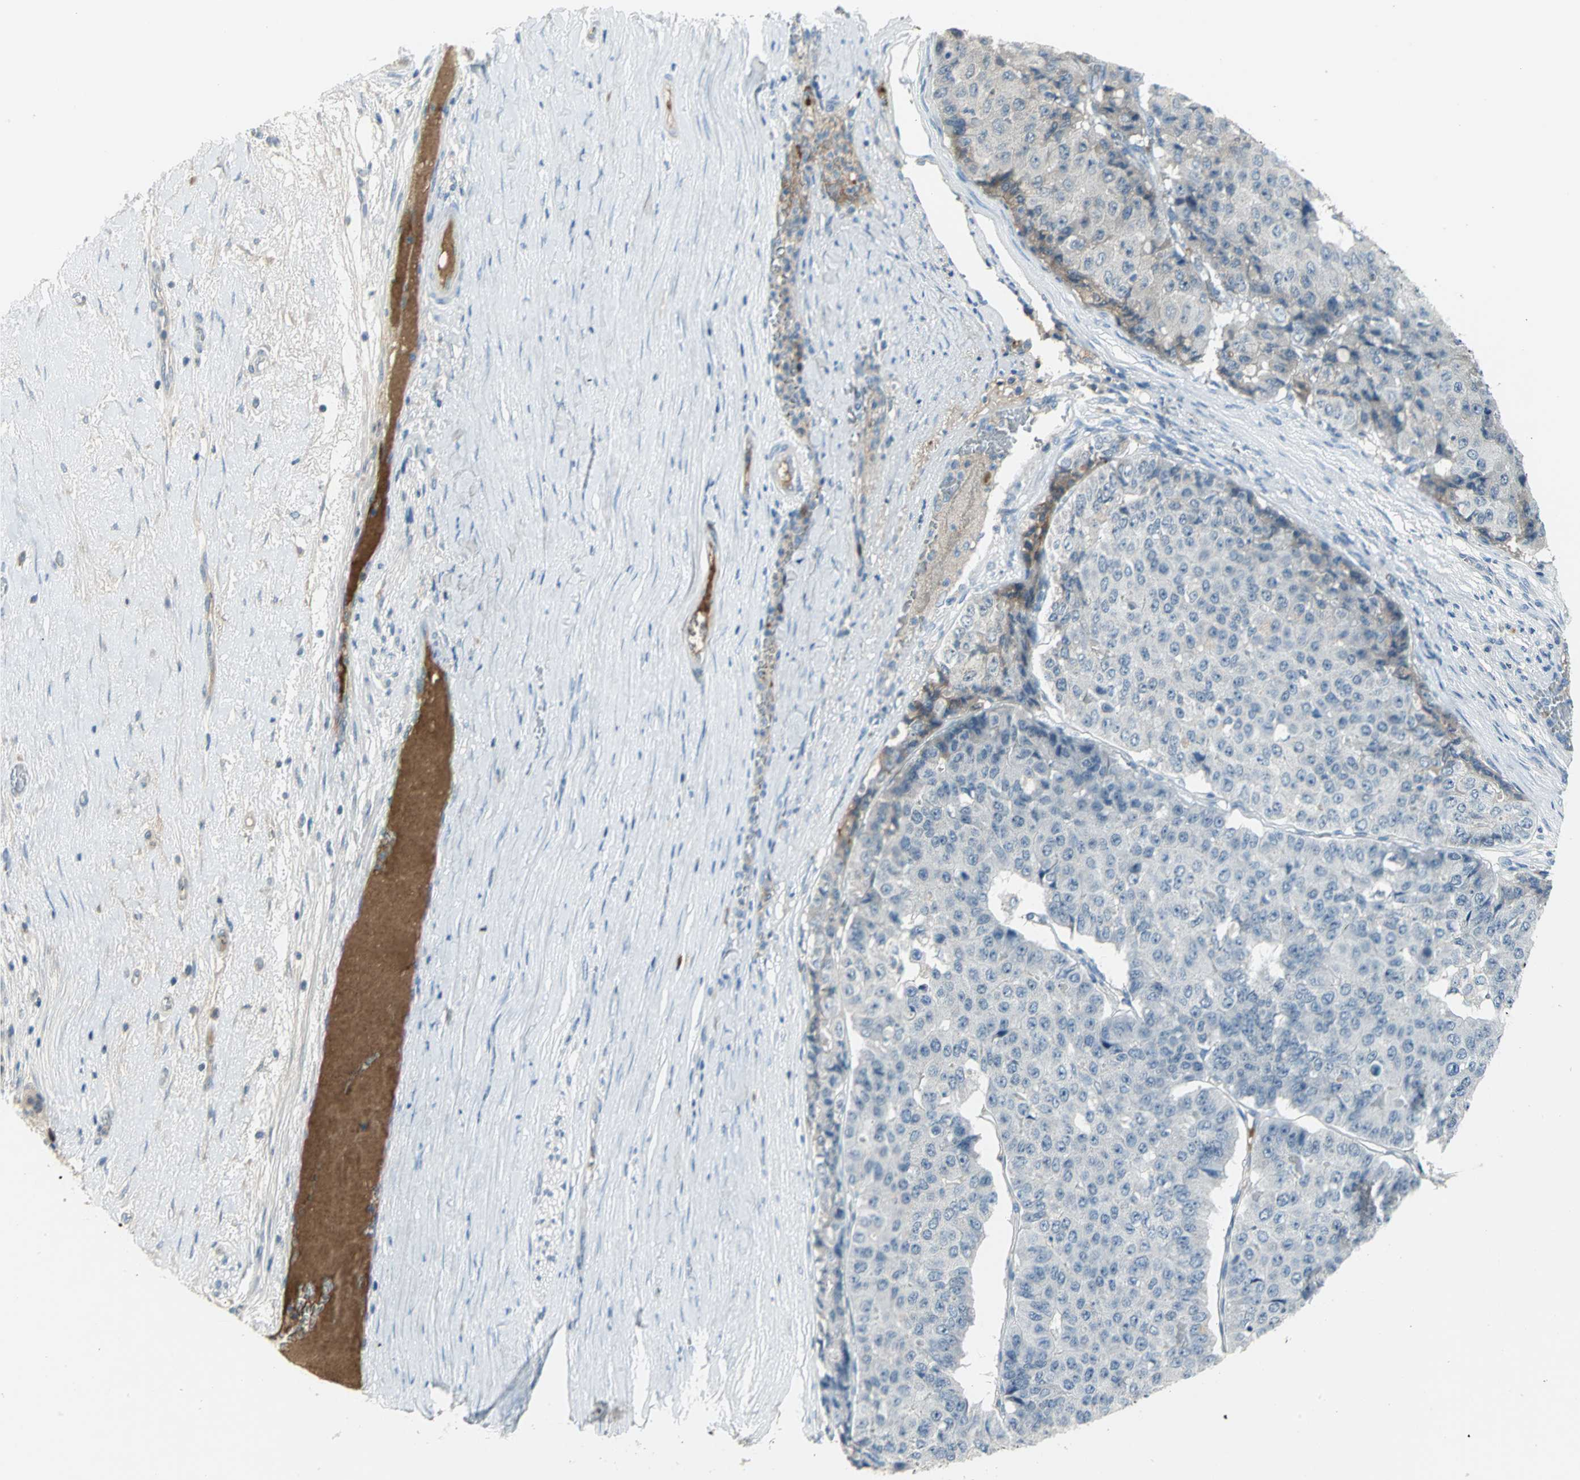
{"staining": {"intensity": "negative", "quantity": "none", "location": "none"}, "tissue": "pancreatic cancer", "cell_type": "Tumor cells", "image_type": "cancer", "snomed": [{"axis": "morphology", "description": "Adenocarcinoma, NOS"}, {"axis": "topography", "description": "Pancreas"}], "caption": "Photomicrograph shows no significant protein expression in tumor cells of pancreatic cancer.", "gene": "ZIC1", "patient": {"sex": "male", "age": 50}}